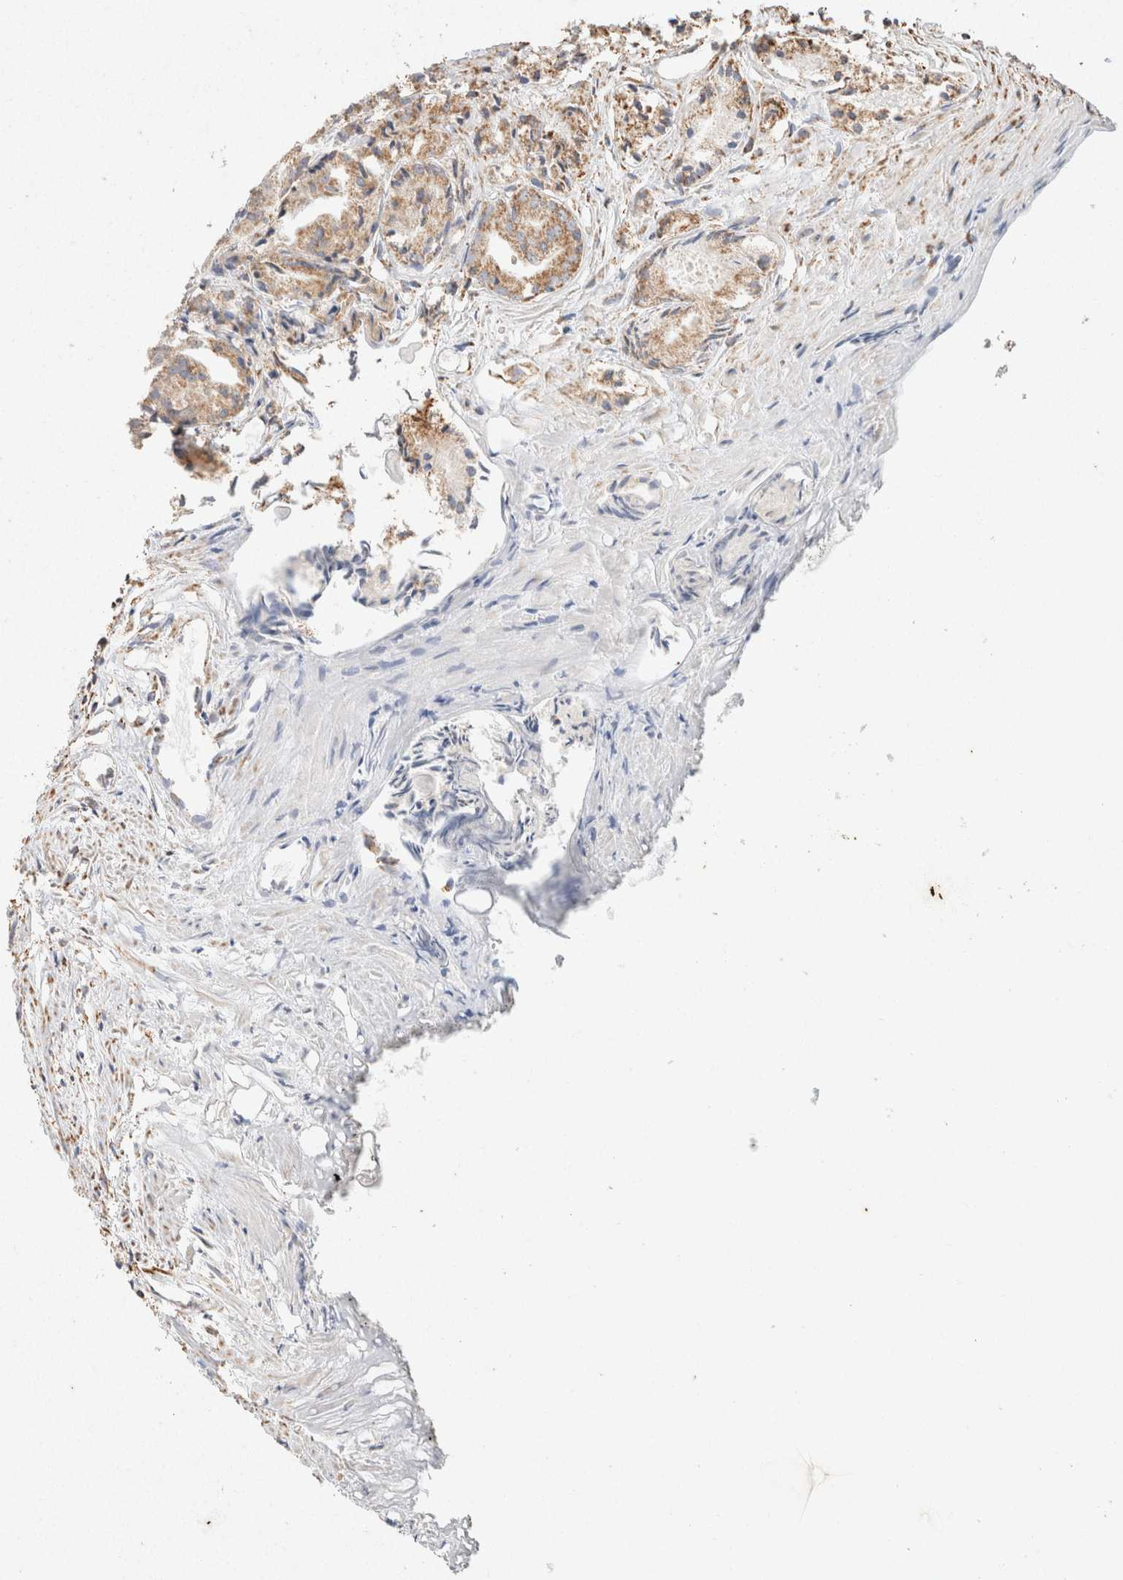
{"staining": {"intensity": "moderate", "quantity": "<25%", "location": "cytoplasmic/membranous"}, "tissue": "prostate cancer", "cell_type": "Tumor cells", "image_type": "cancer", "snomed": [{"axis": "morphology", "description": "Adenocarcinoma, Low grade"}, {"axis": "topography", "description": "Prostate"}], "caption": "Protein expression analysis of prostate low-grade adenocarcinoma demonstrates moderate cytoplasmic/membranous positivity in about <25% of tumor cells.", "gene": "SDC2", "patient": {"sex": "male", "age": 72}}